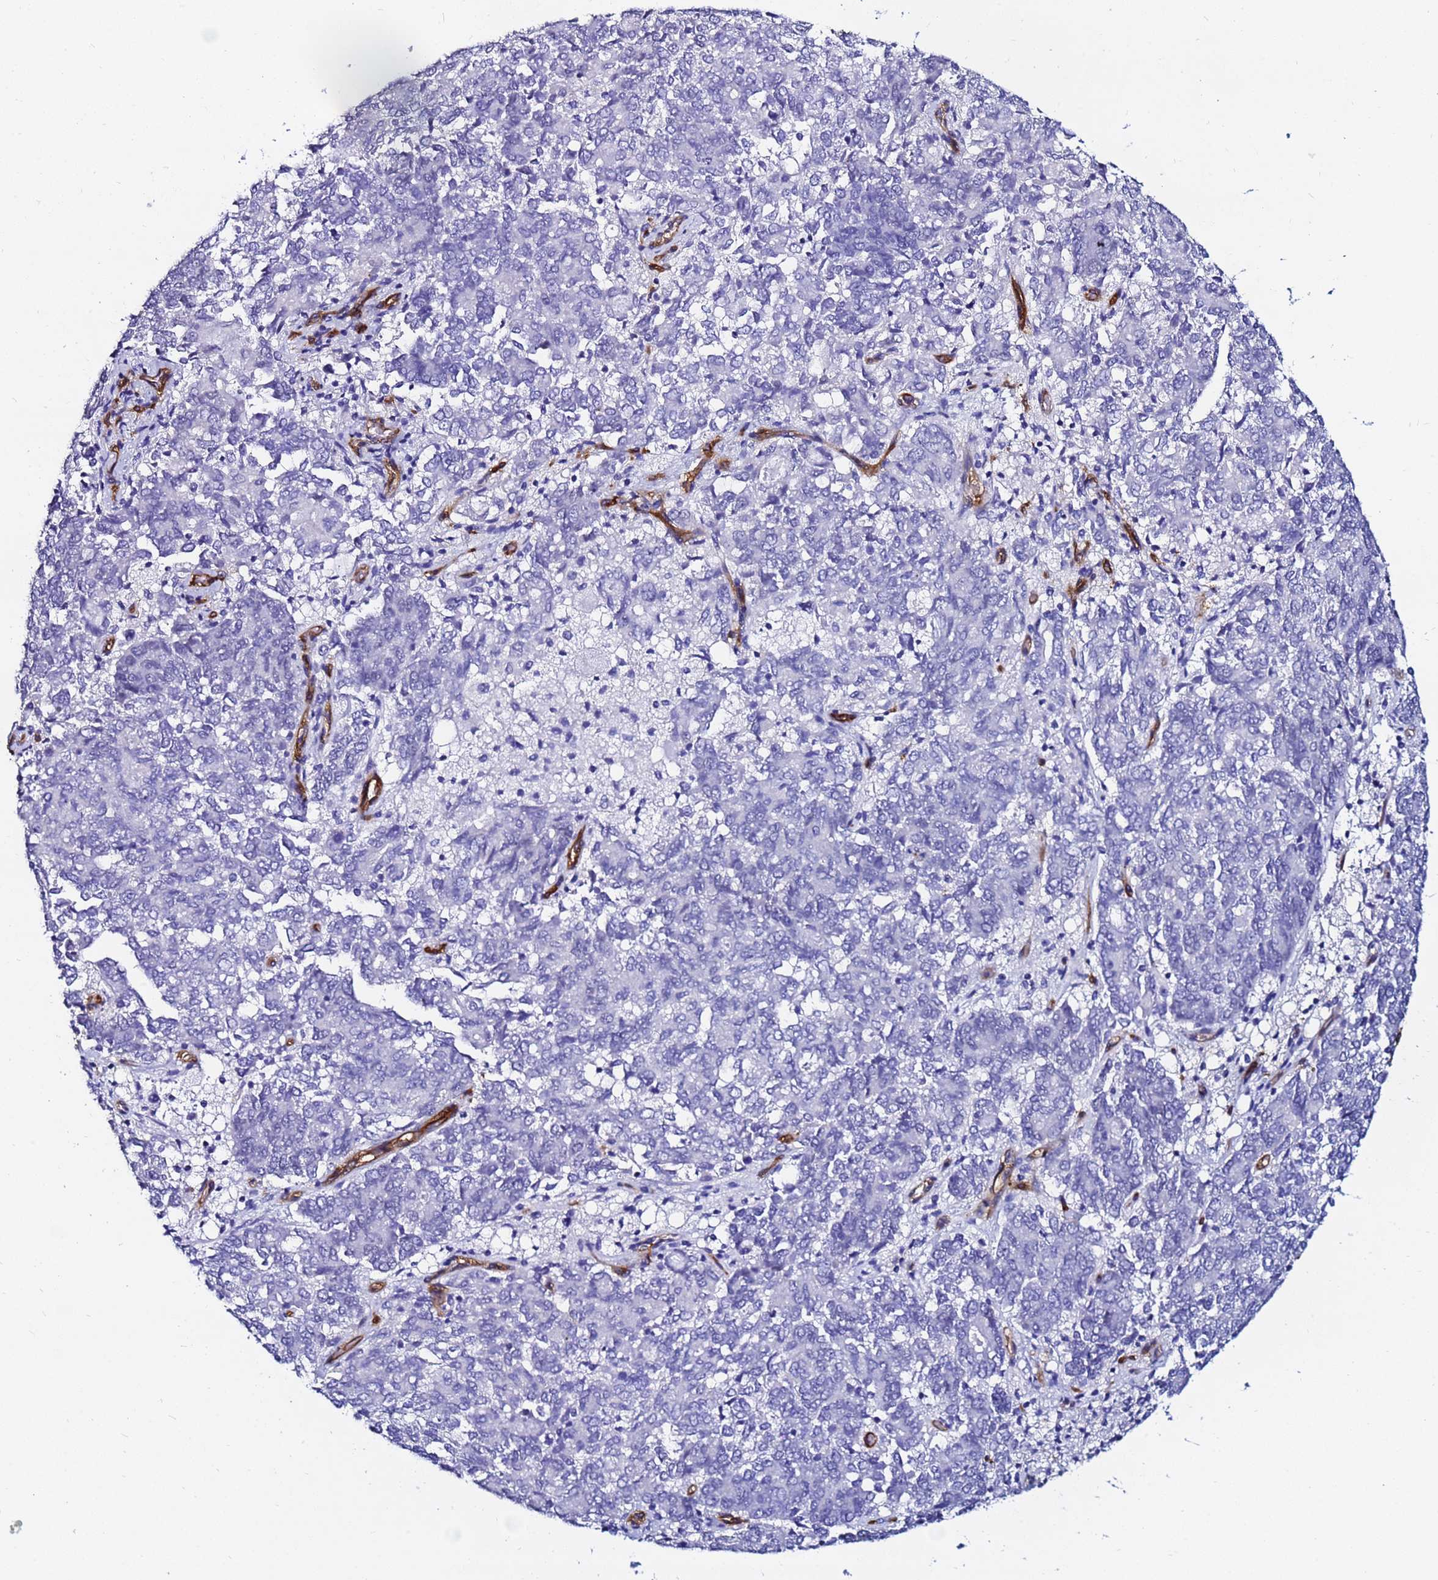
{"staining": {"intensity": "negative", "quantity": "none", "location": "none"}, "tissue": "endometrial cancer", "cell_type": "Tumor cells", "image_type": "cancer", "snomed": [{"axis": "morphology", "description": "Adenocarcinoma, NOS"}, {"axis": "topography", "description": "Endometrium"}], "caption": "There is no significant positivity in tumor cells of adenocarcinoma (endometrial).", "gene": "DEFB104A", "patient": {"sex": "female", "age": 80}}